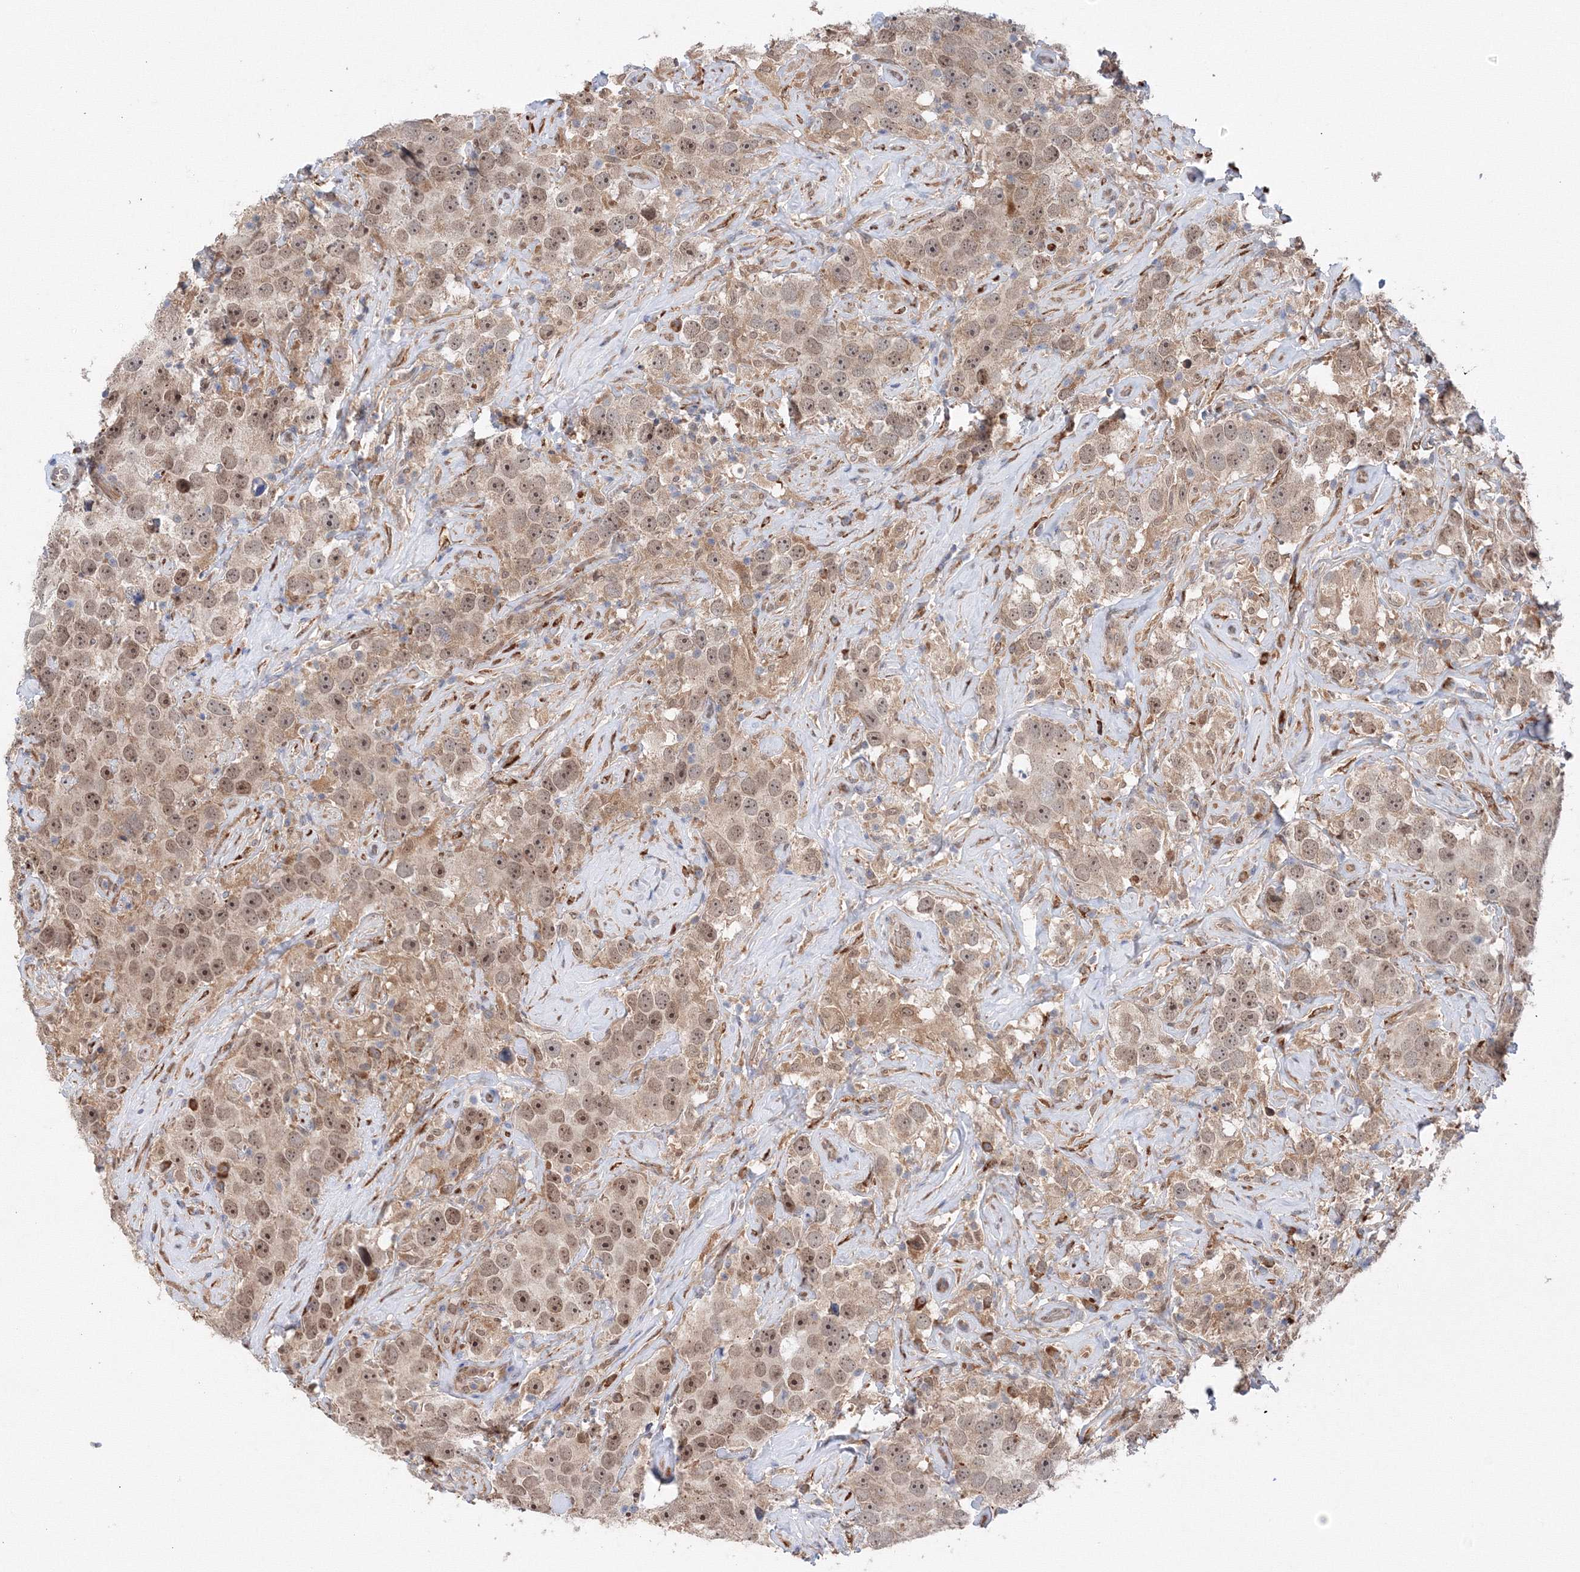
{"staining": {"intensity": "moderate", "quantity": ">75%", "location": "cytoplasmic/membranous,nuclear"}, "tissue": "testis cancer", "cell_type": "Tumor cells", "image_type": "cancer", "snomed": [{"axis": "morphology", "description": "Seminoma, NOS"}, {"axis": "topography", "description": "Testis"}], "caption": "A brown stain highlights moderate cytoplasmic/membranous and nuclear positivity of a protein in testis seminoma tumor cells. (brown staining indicates protein expression, while blue staining denotes nuclei).", "gene": "DIS3L2", "patient": {"sex": "male", "age": 49}}